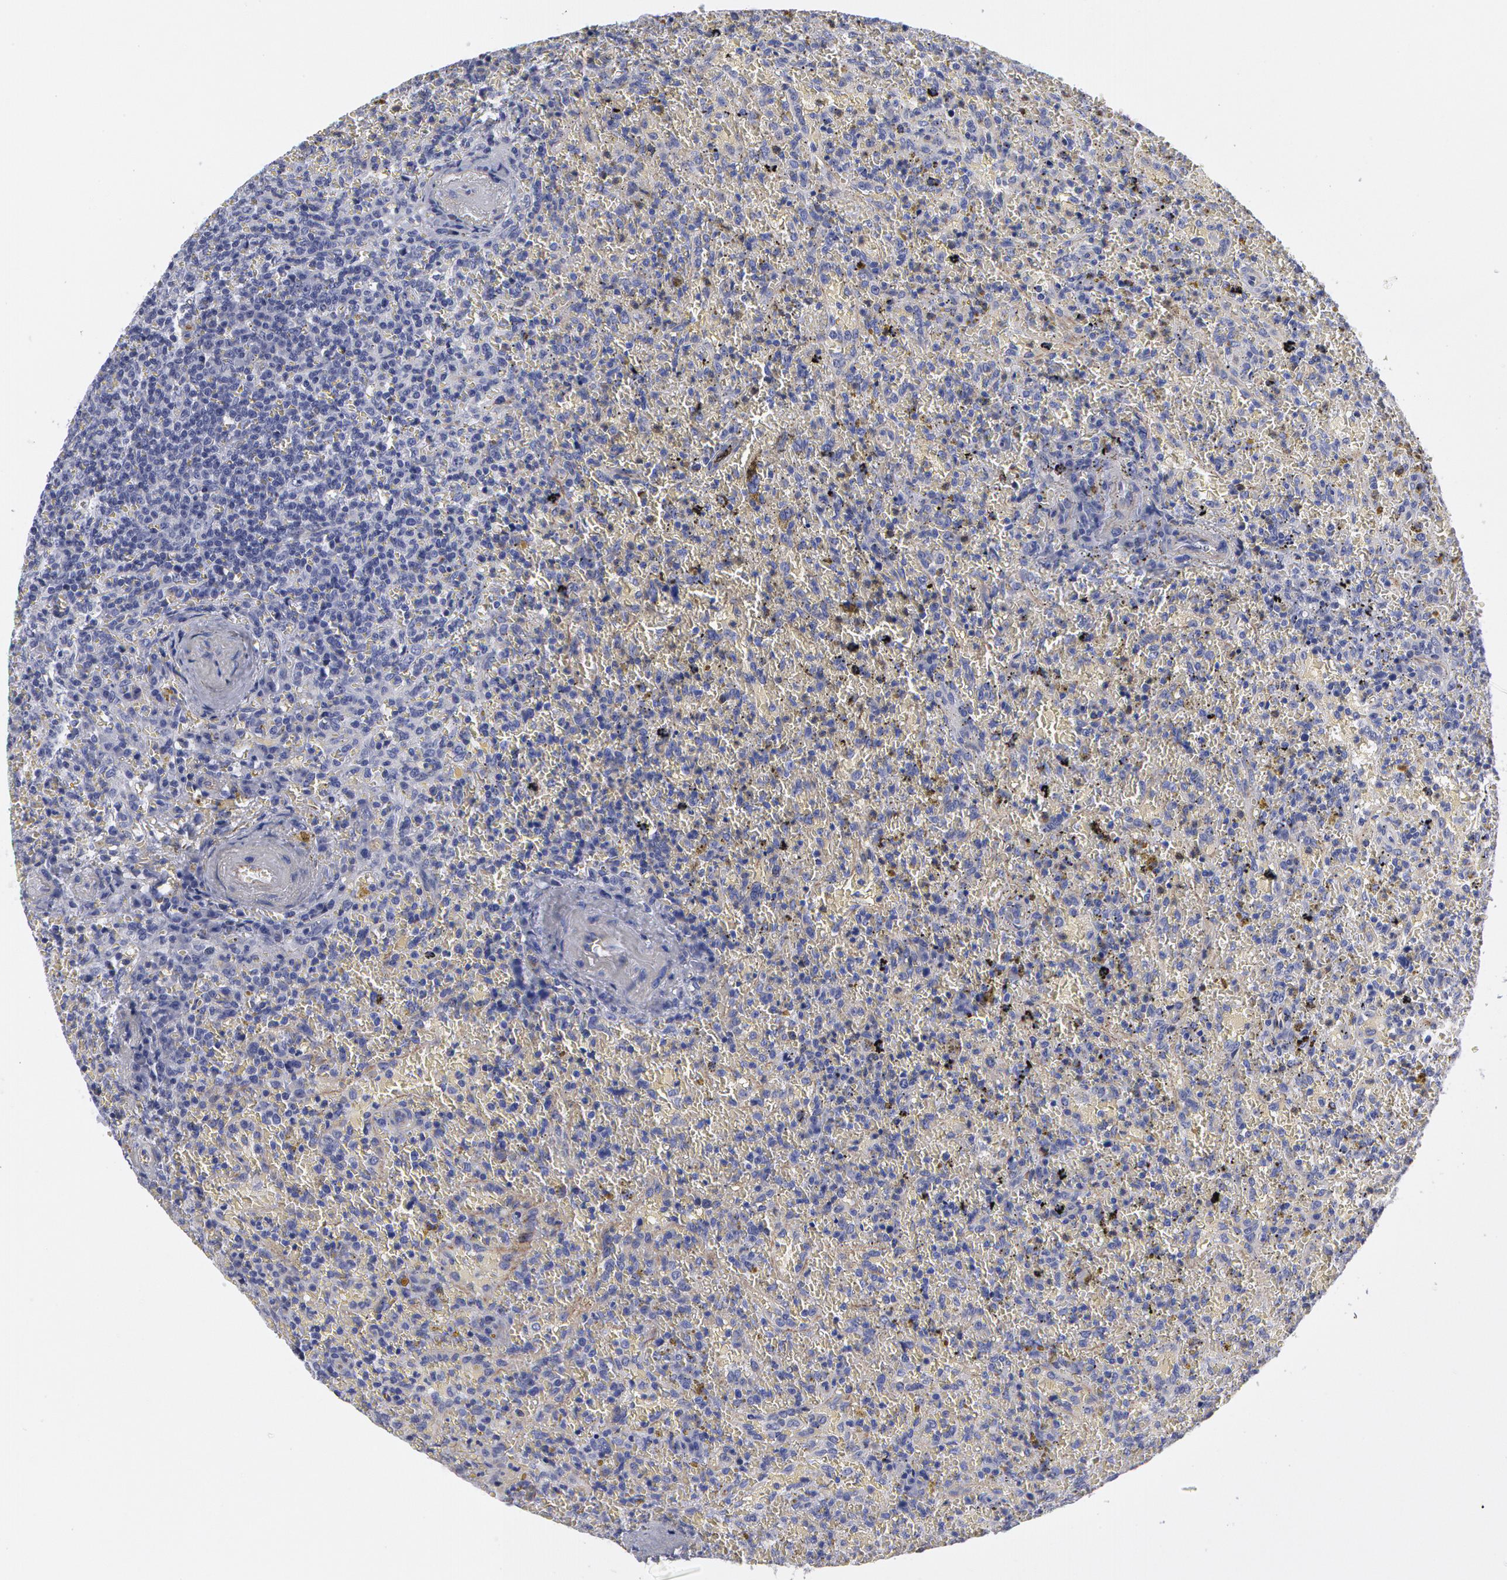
{"staining": {"intensity": "negative", "quantity": "none", "location": "none"}, "tissue": "lymphoma", "cell_type": "Tumor cells", "image_type": "cancer", "snomed": [{"axis": "morphology", "description": "Malignant lymphoma, non-Hodgkin's type, High grade"}, {"axis": "topography", "description": "Spleen"}, {"axis": "topography", "description": "Lymph node"}], "caption": "A micrograph of human malignant lymphoma, non-Hodgkin's type (high-grade) is negative for staining in tumor cells.", "gene": "SMC1B", "patient": {"sex": "female", "age": 70}}